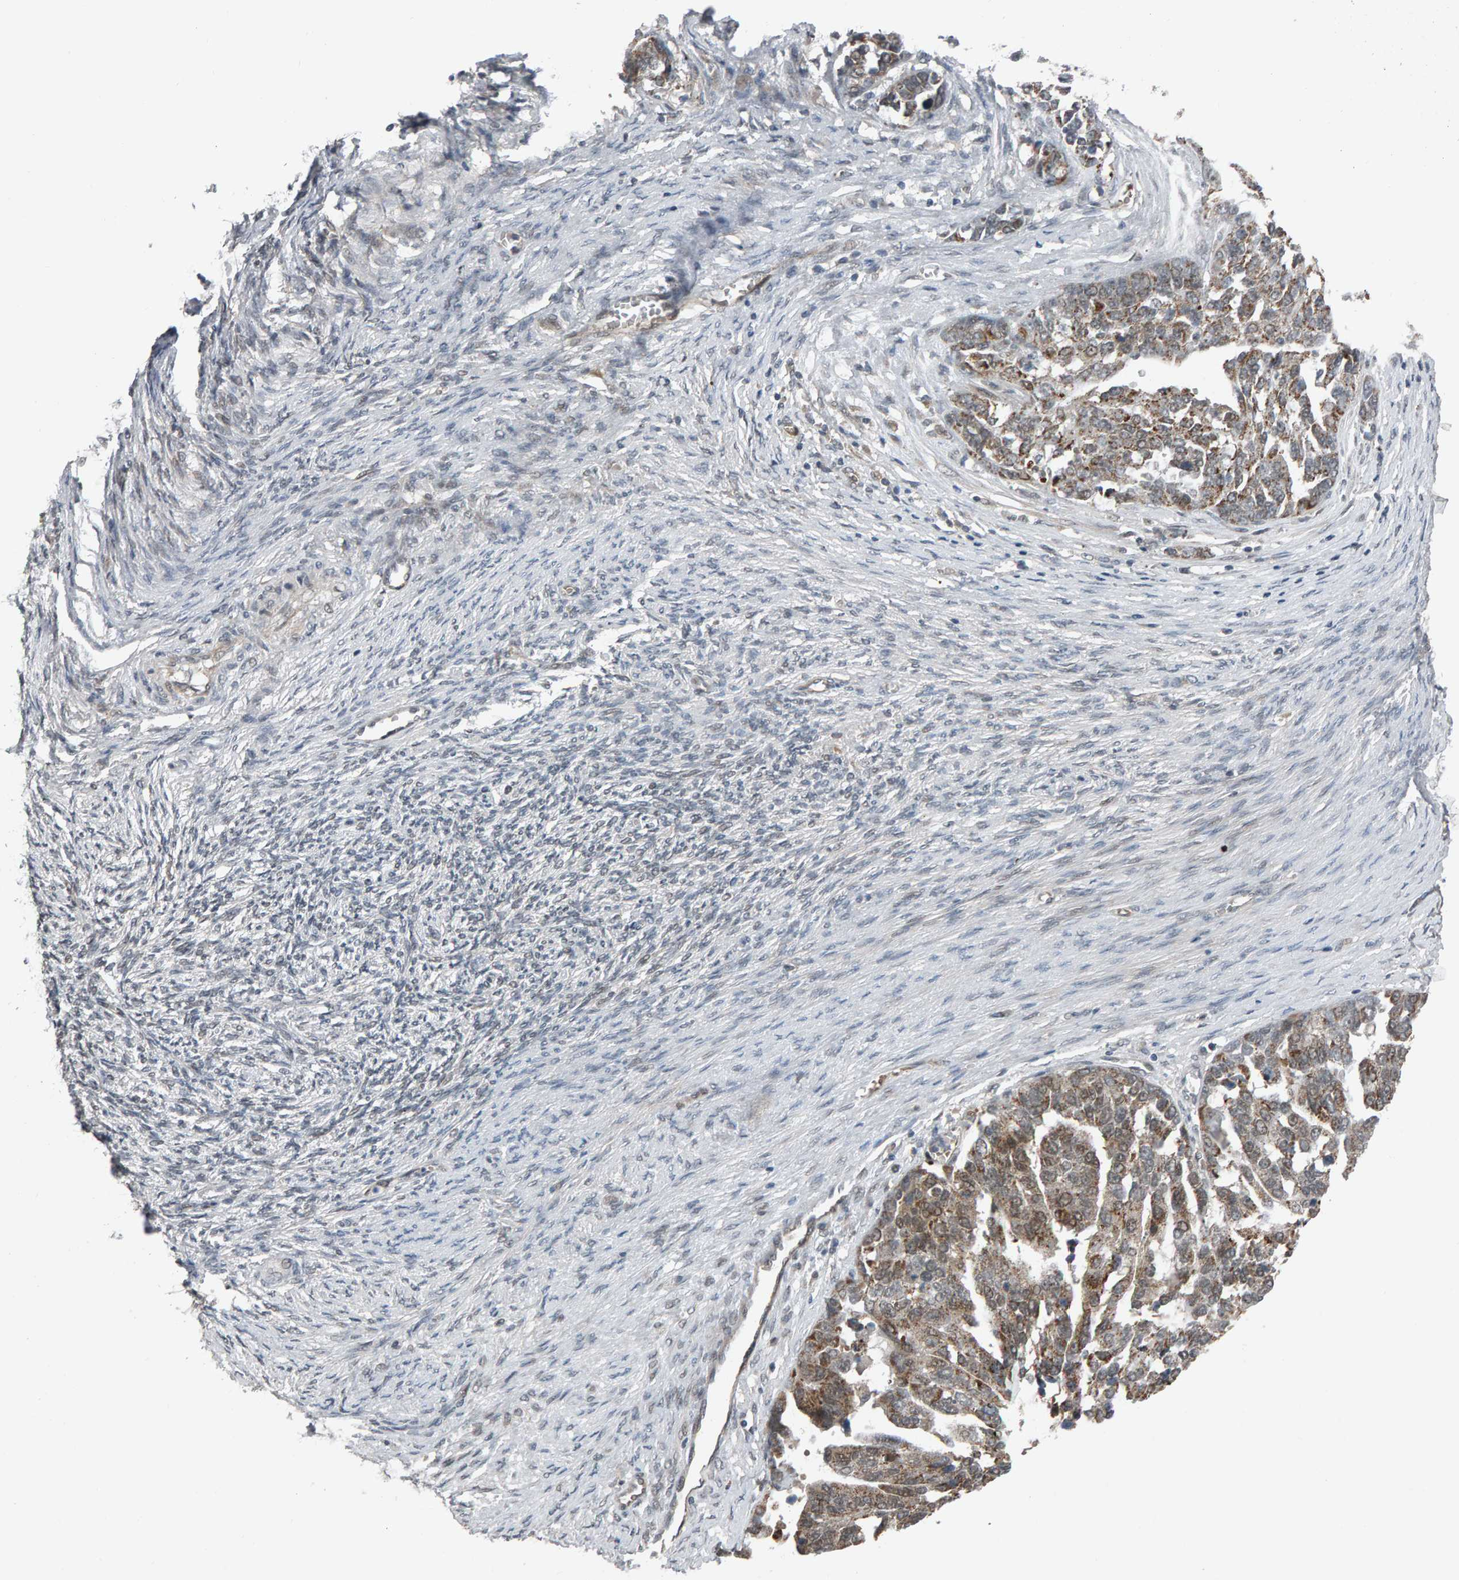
{"staining": {"intensity": "weak", "quantity": ">75%", "location": "cytoplasmic/membranous"}, "tissue": "ovarian cancer", "cell_type": "Tumor cells", "image_type": "cancer", "snomed": [{"axis": "morphology", "description": "Cystadenocarcinoma, serous, NOS"}, {"axis": "topography", "description": "Ovary"}], "caption": "IHC image of human serous cystadenocarcinoma (ovarian) stained for a protein (brown), which reveals low levels of weak cytoplasmic/membranous positivity in approximately >75% of tumor cells.", "gene": "COASY", "patient": {"sex": "female", "age": 44}}